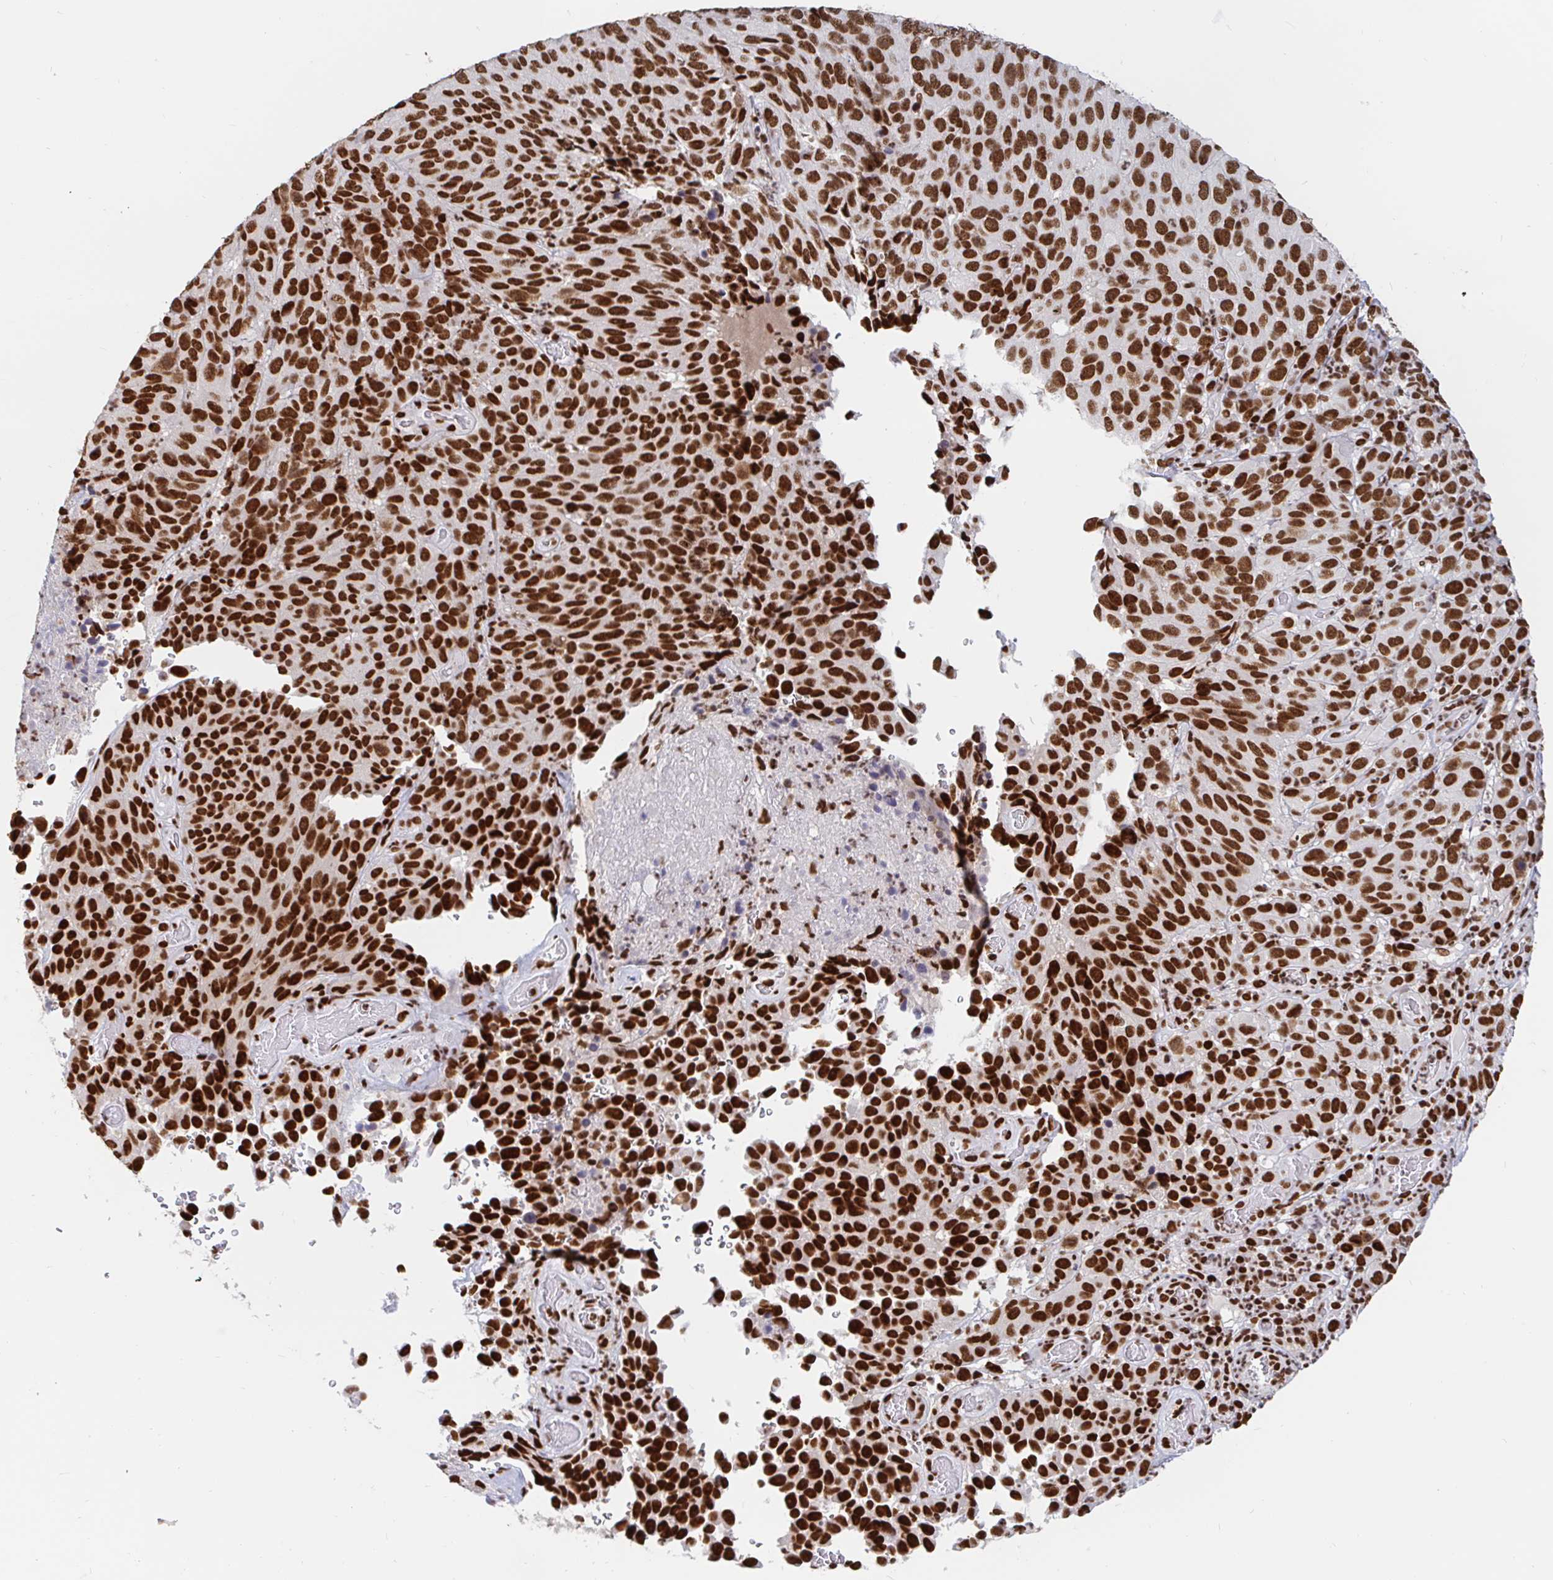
{"staining": {"intensity": "strong", "quantity": ">75%", "location": "nuclear"}, "tissue": "melanoma", "cell_type": "Tumor cells", "image_type": "cancer", "snomed": [{"axis": "morphology", "description": "Malignant melanoma, NOS"}, {"axis": "topography", "description": "Skin"}], "caption": "This image exhibits malignant melanoma stained with immunohistochemistry (IHC) to label a protein in brown. The nuclear of tumor cells show strong positivity for the protein. Nuclei are counter-stained blue.", "gene": "RBMX", "patient": {"sex": "male", "age": 85}}